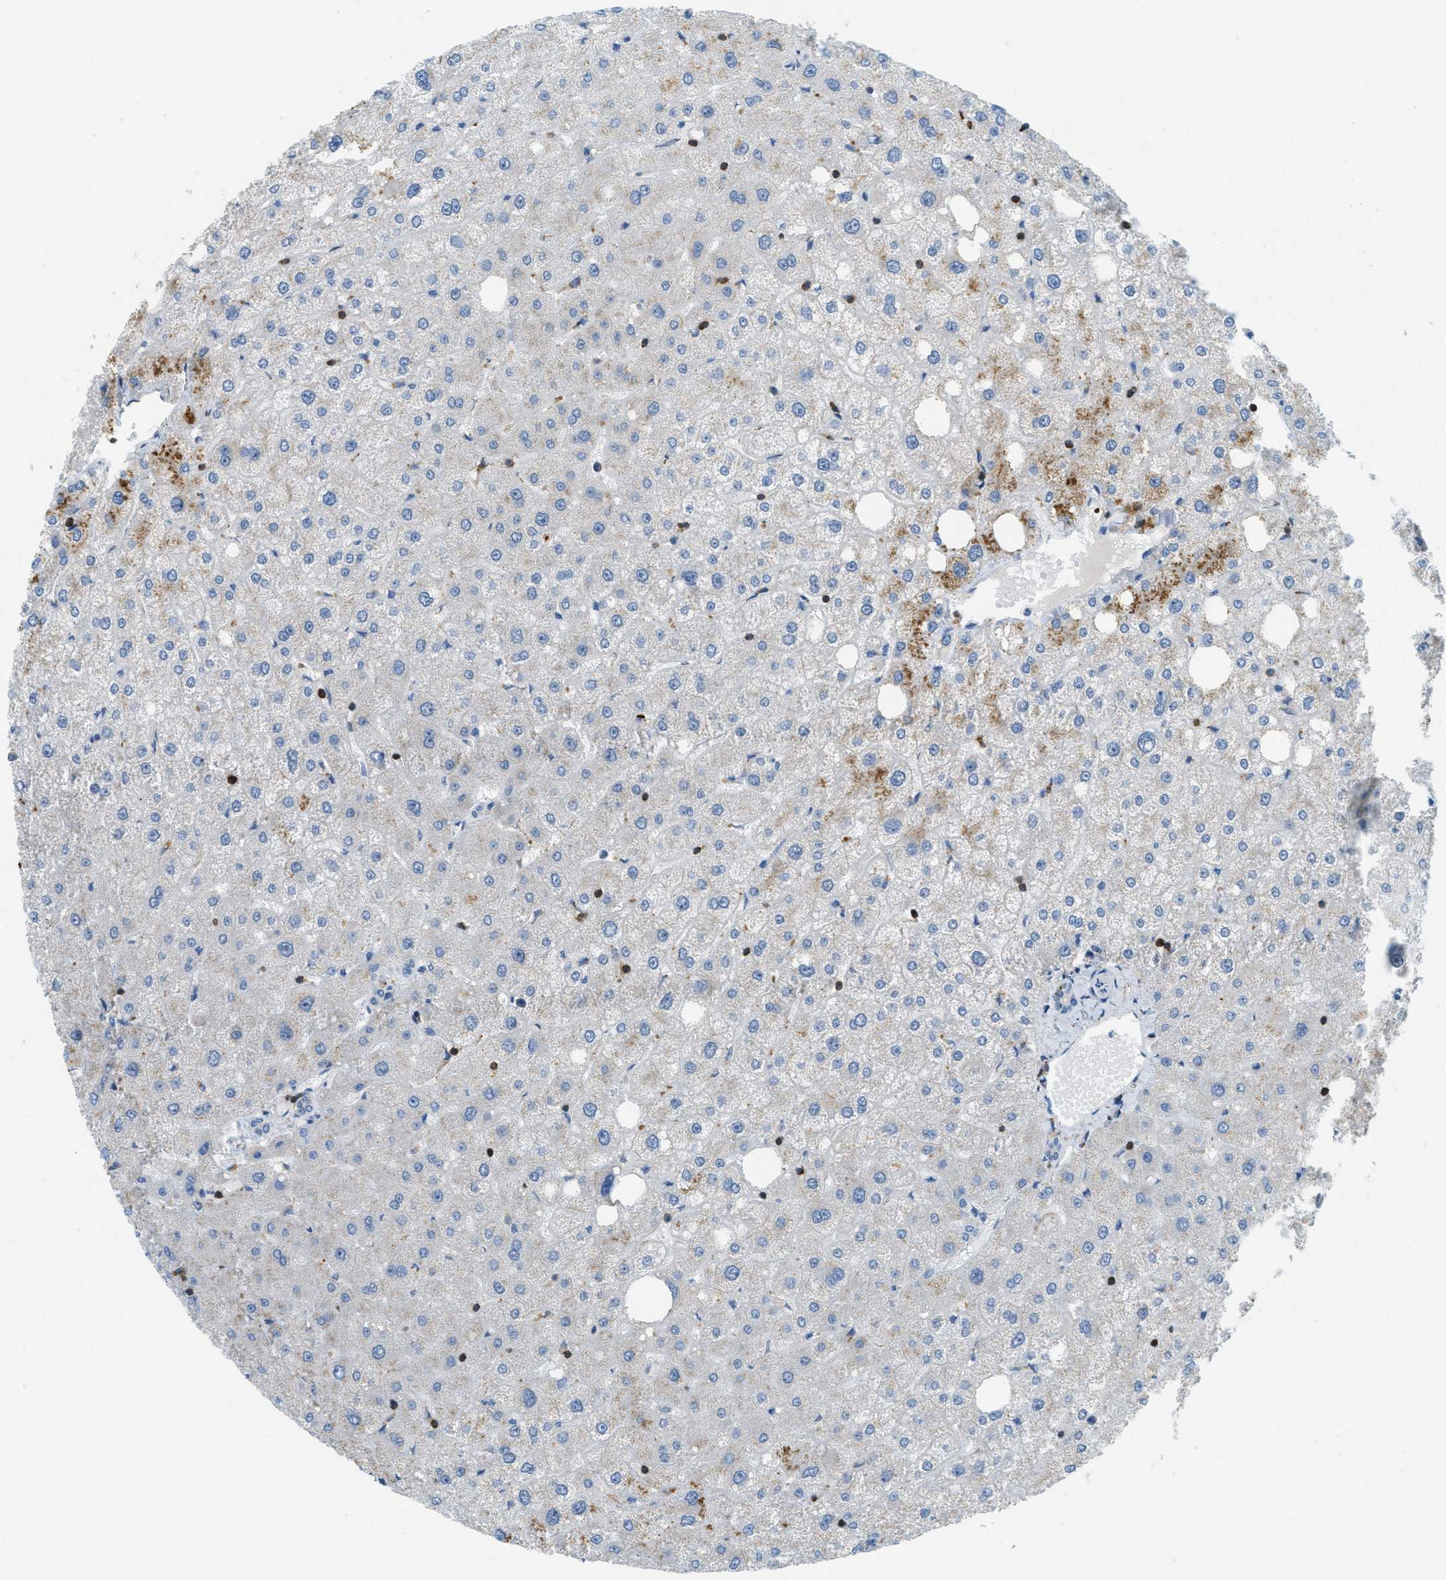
{"staining": {"intensity": "negative", "quantity": "none", "location": "none"}, "tissue": "liver", "cell_type": "Cholangiocytes", "image_type": "normal", "snomed": [{"axis": "morphology", "description": "Normal tissue, NOS"}, {"axis": "topography", "description": "Liver"}], "caption": "Immunohistochemistry (IHC) of benign liver shows no expression in cholangiocytes. Brightfield microscopy of immunohistochemistry stained with DAB (brown) and hematoxylin (blue), captured at high magnification.", "gene": "PLBD2", "patient": {"sex": "male", "age": 73}}